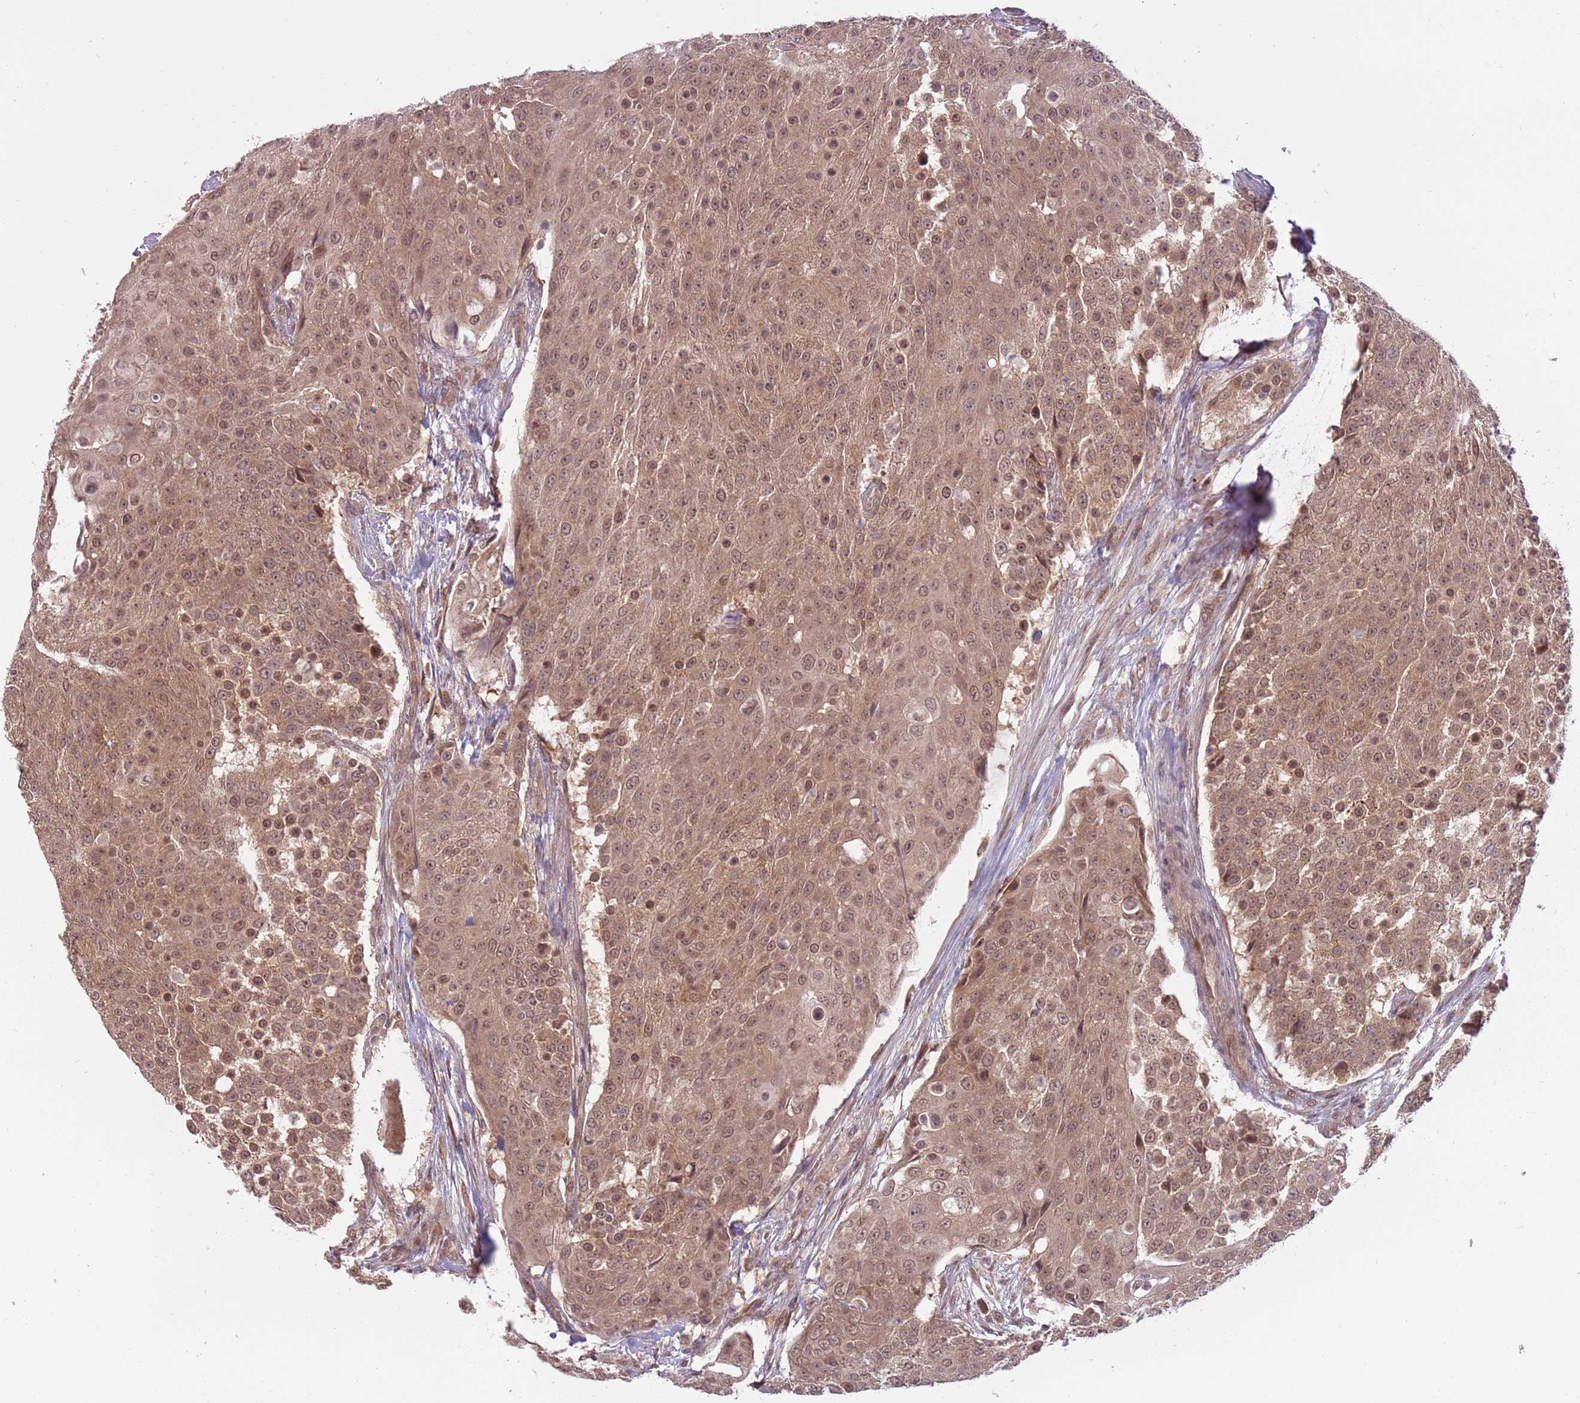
{"staining": {"intensity": "moderate", "quantity": ">75%", "location": "cytoplasmic/membranous,nuclear"}, "tissue": "urothelial cancer", "cell_type": "Tumor cells", "image_type": "cancer", "snomed": [{"axis": "morphology", "description": "Urothelial carcinoma, High grade"}, {"axis": "topography", "description": "Urinary bladder"}], "caption": "The image displays immunohistochemical staining of urothelial cancer. There is moderate cytoplasmic/membranous and nuclear staining is identified in about >75% of tumor cells.", "gene": "ADAMTS3", "patient": {"sex": "female", "age": 63}}